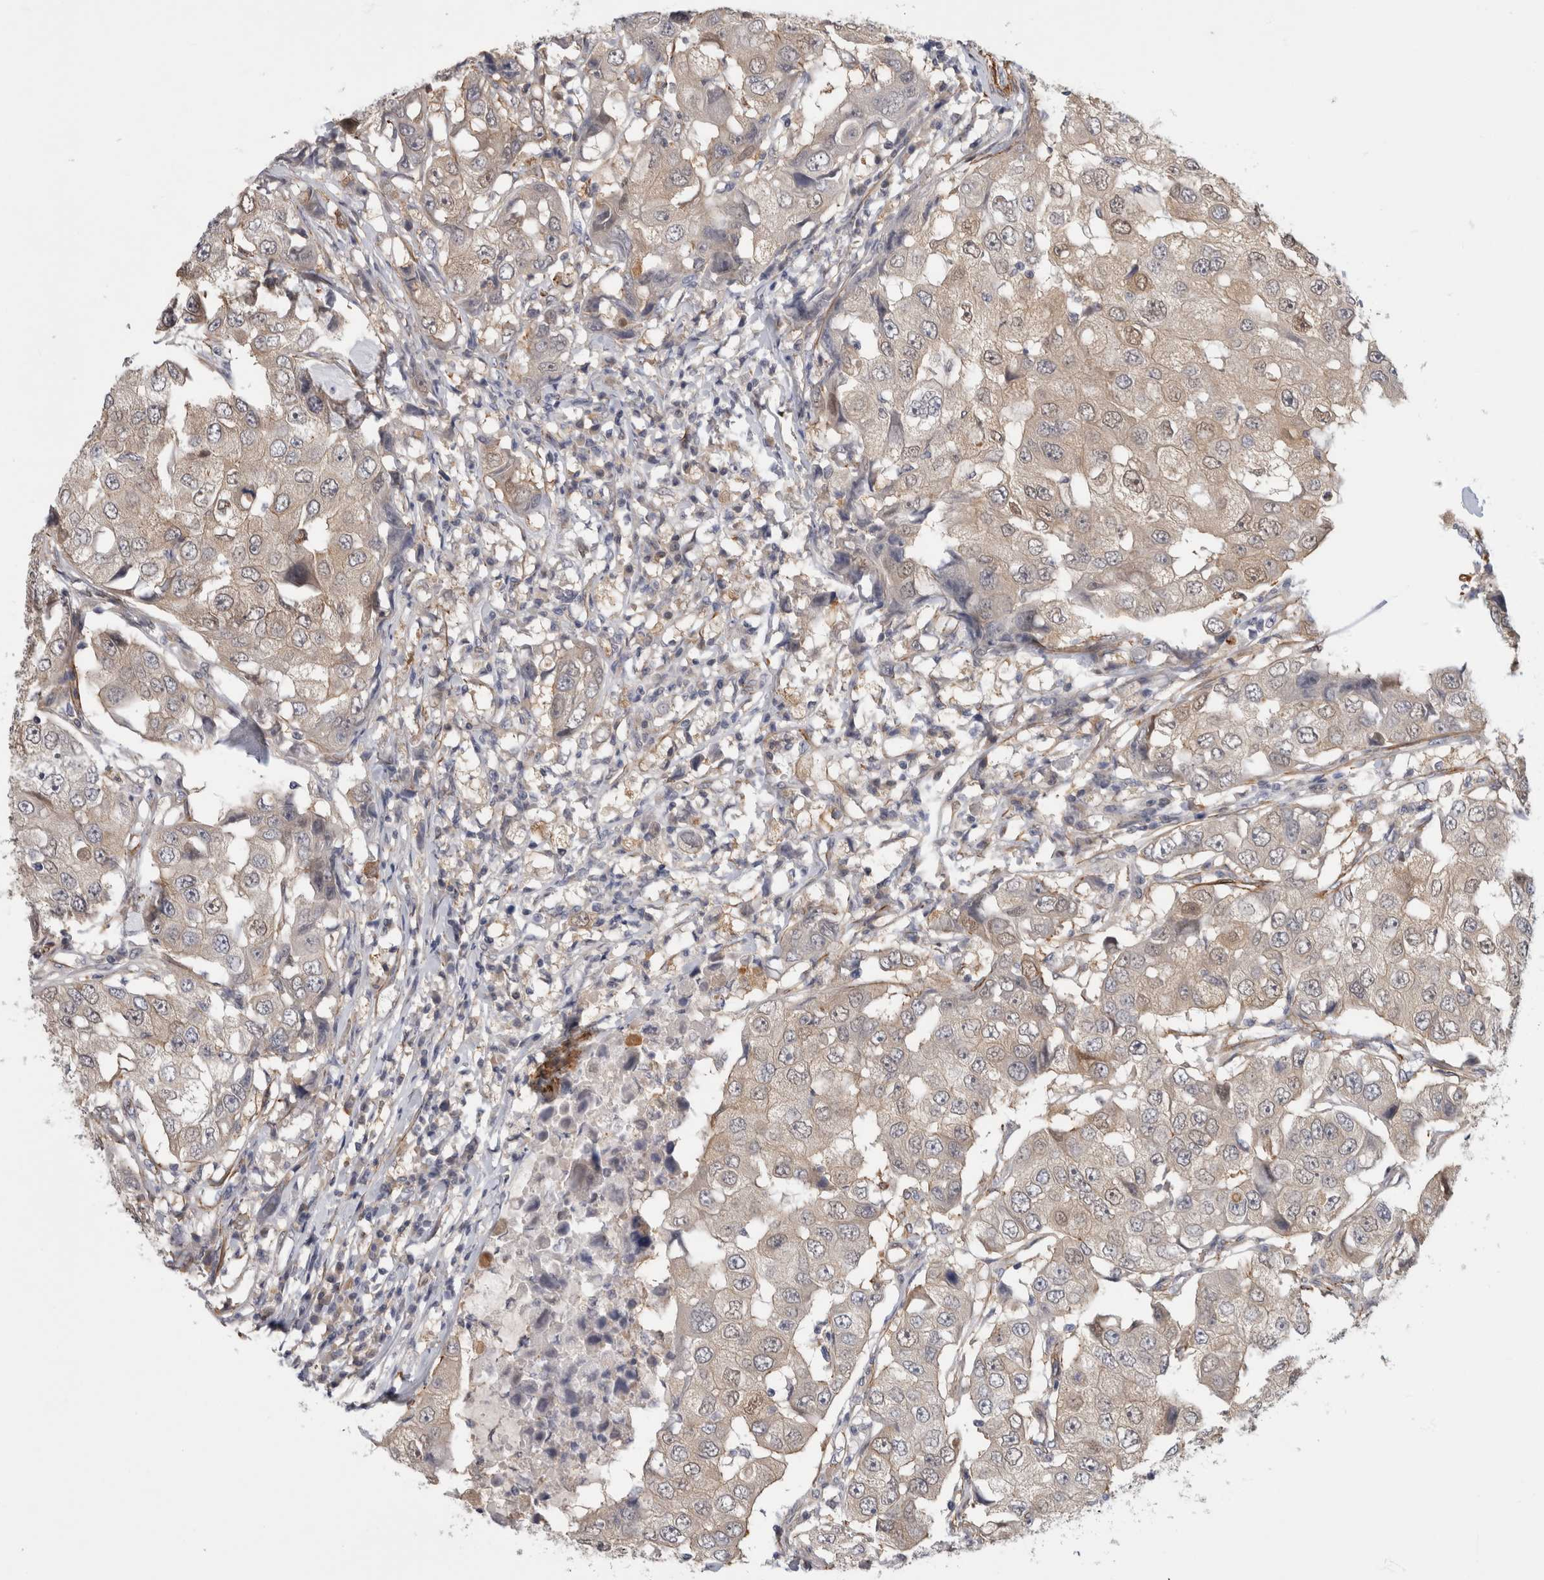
{"staining": {"intensity": "weak", "quantity": "<25%", "location": "cytoplasmic/membranous"}, "tissue": "breast cancer", "cell_type": "Tumor cells", "image_type": "cancer", "snomed": [{"axis": "morphology", "description": "Duct carcinoma"}, {"axis": "topography", "description": "Breast"}], "caption": "Immunohistochemical staining of human infiltrating ductal carcinoma (breast) reveals no significant expression in tumor cells.", "gene": "PGM1", "patient": {"sex": "female", "age": 27}}